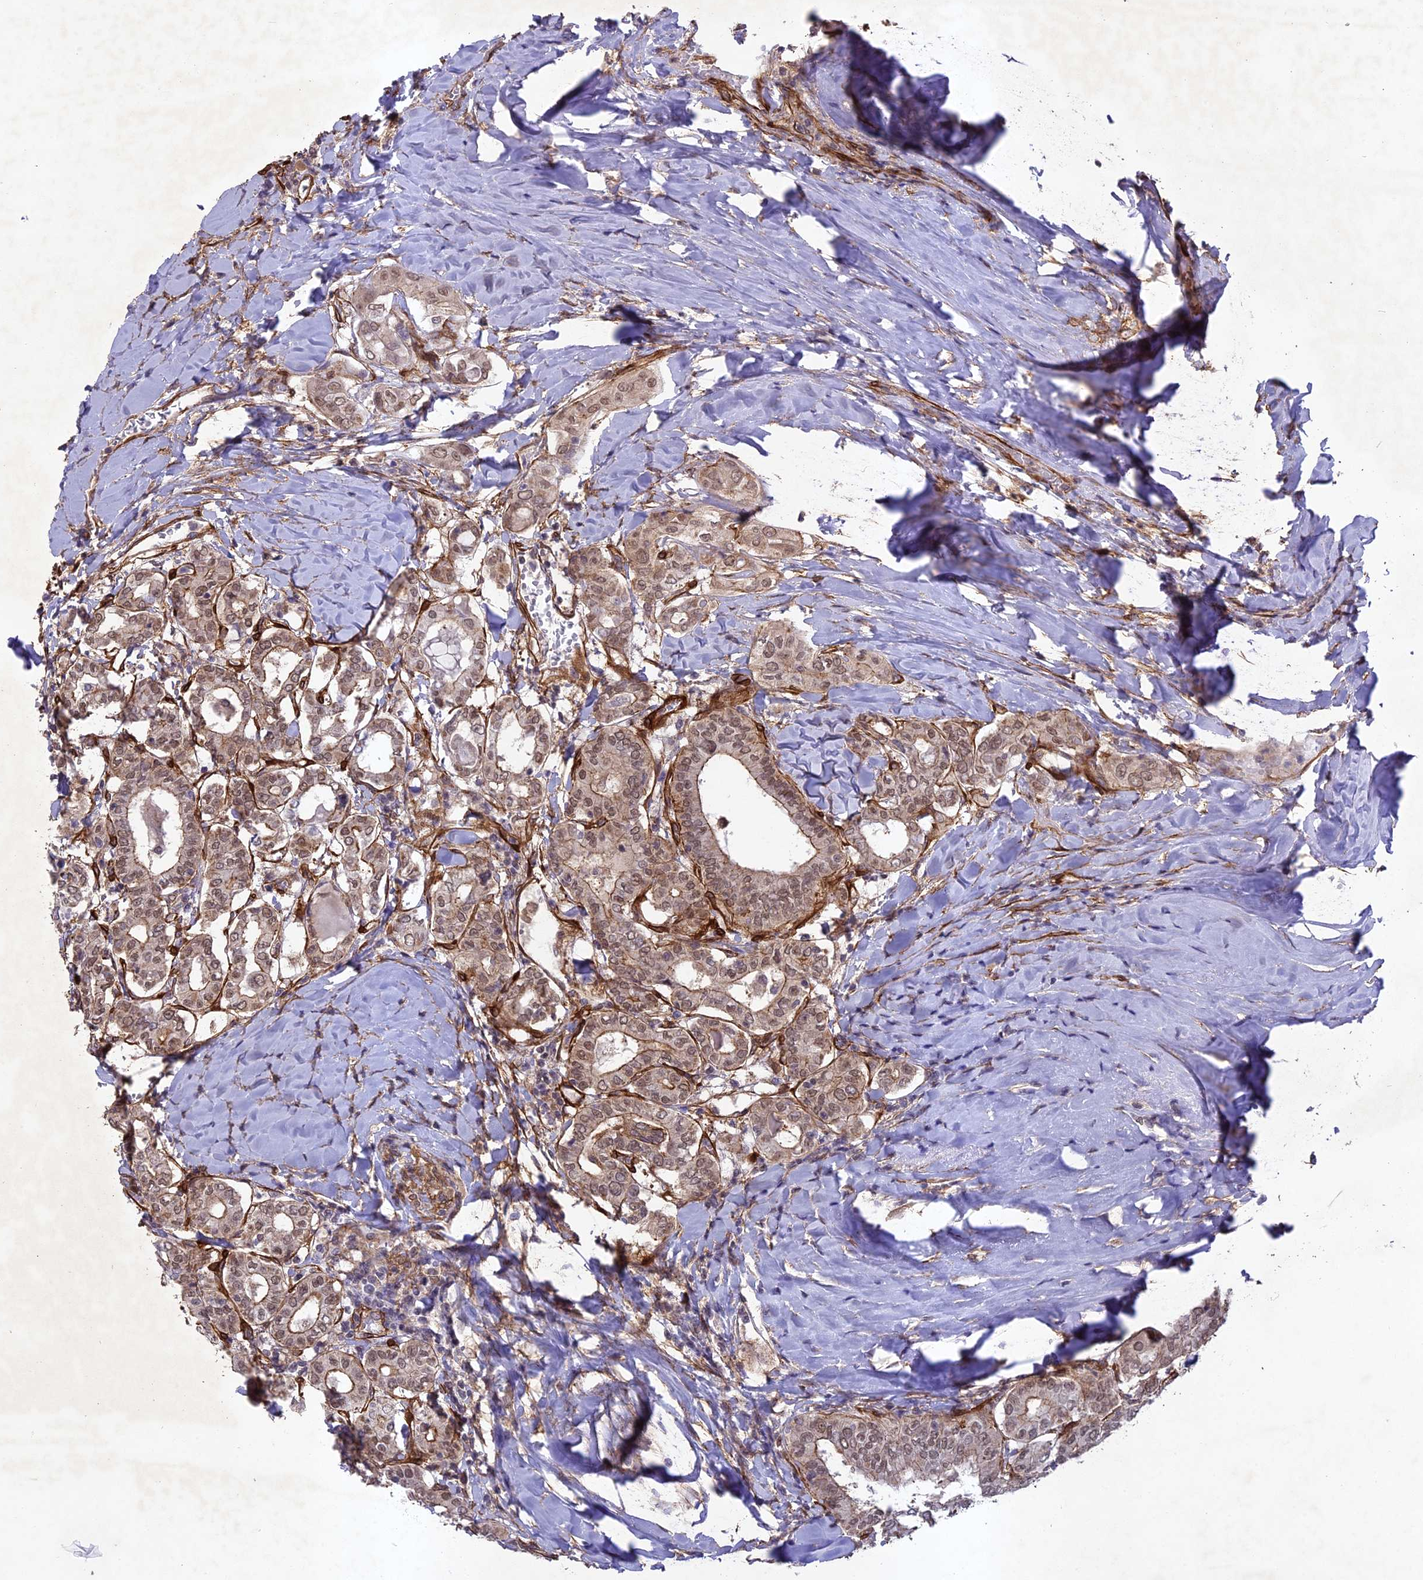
{"staining": {"intensity": "moderate", "quantity": ">75%", "location": "cytoplasmic/membranous,nuclear"}, "tissue": "thyroid cancer", "cell_type": "Tumor cells", "image_type": "cancer", "snomed": [{"axis": "morphology", "description": "Papillary adenocarcinoma, NOS"}, {"axis": "topography", "description": "Thyroid gland"}], "caption": "This is an image of immunohistochemistry staining of thyroid papillary adenocarcinoma, which shows moderate staining in the cytoplasmic/membranous and nuclear of tumor cells.", "gene": "TNS1", "patient": {"sex": "female", "age": 72}}